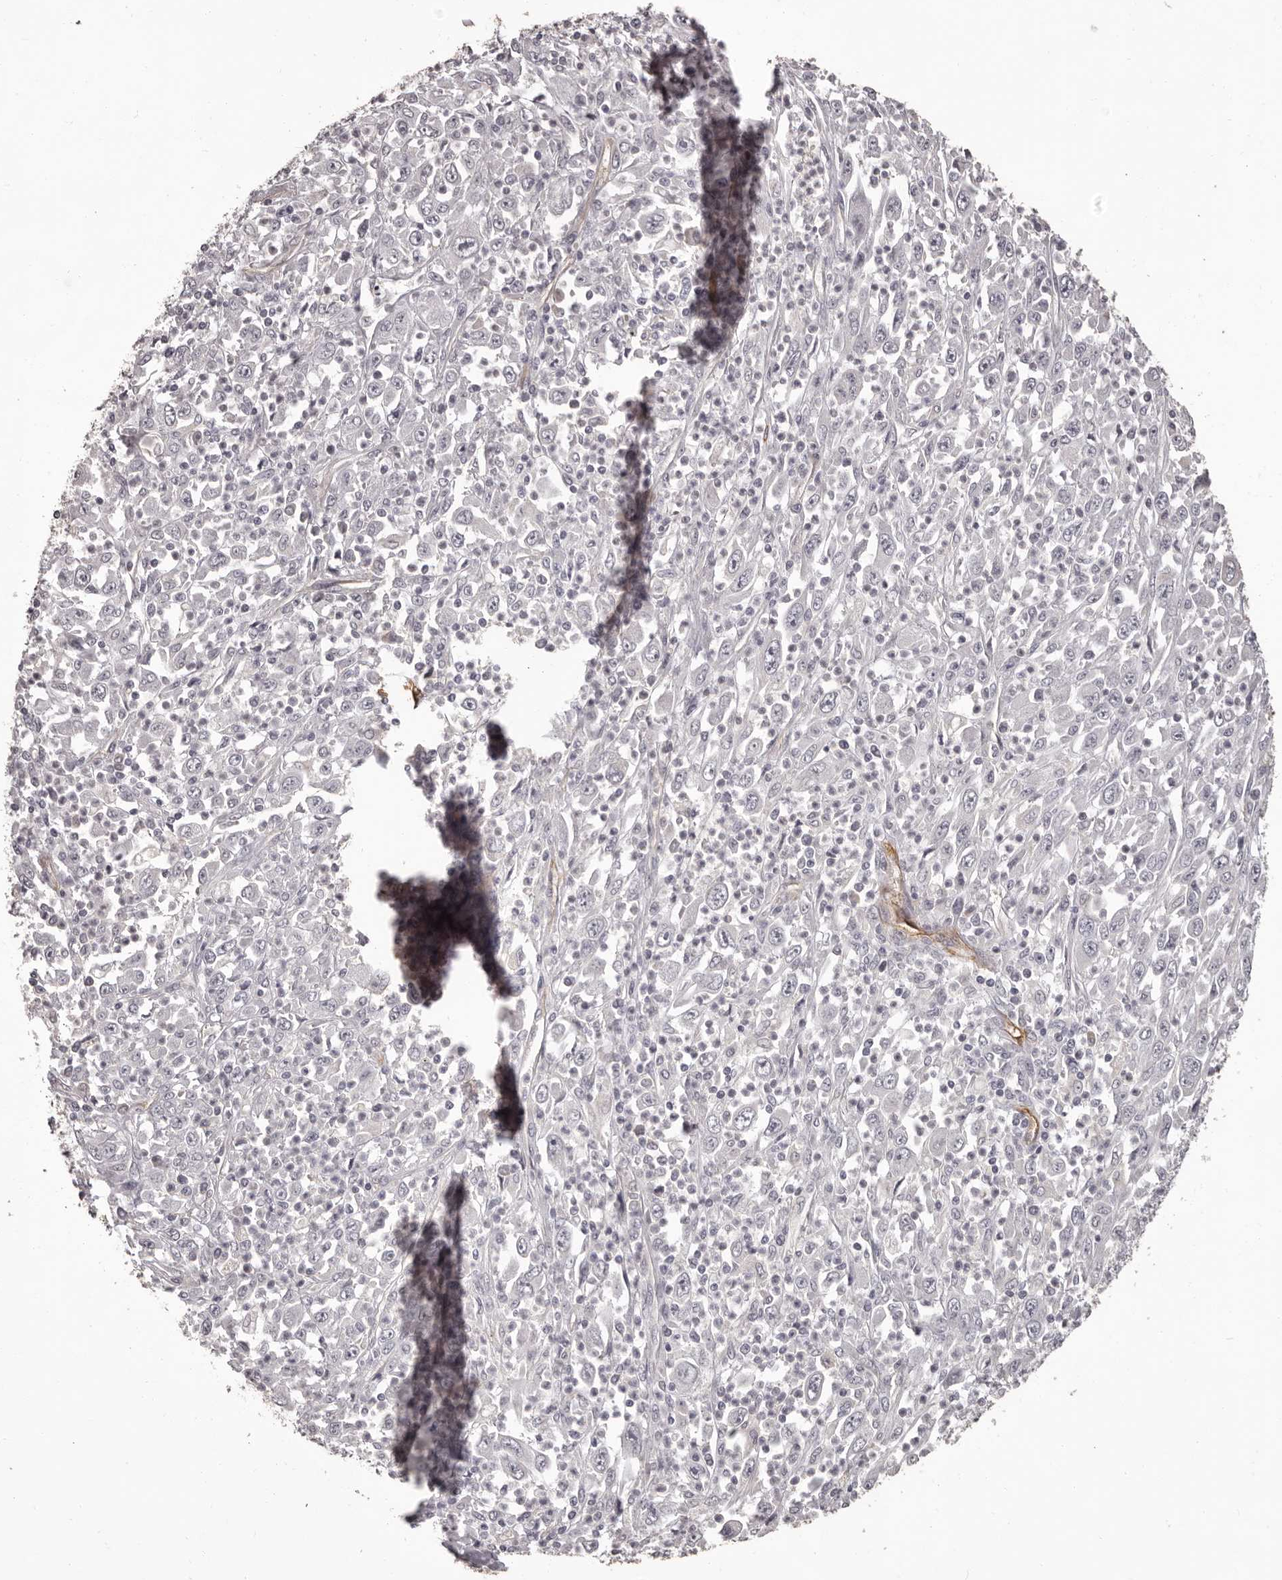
{"staining": {"intensity": "negative", "quantity": "none", "location": "none"}, "tissue": "melanoma", "cell_type": "Tumor cells", "image_type": "cancer", "snomed": [{"axis": "morphology", "description": "Malignant melanoma, Metastatic site"}, {"axis": "topography", "description": "Skin"}], "caption": "Immunohistochemical staining of malignant melanoma (metastatic site) reveals no significant positivity in tumor cells.", "gene": "GPR78", "patient": {"sex": "female", "age": 56}}